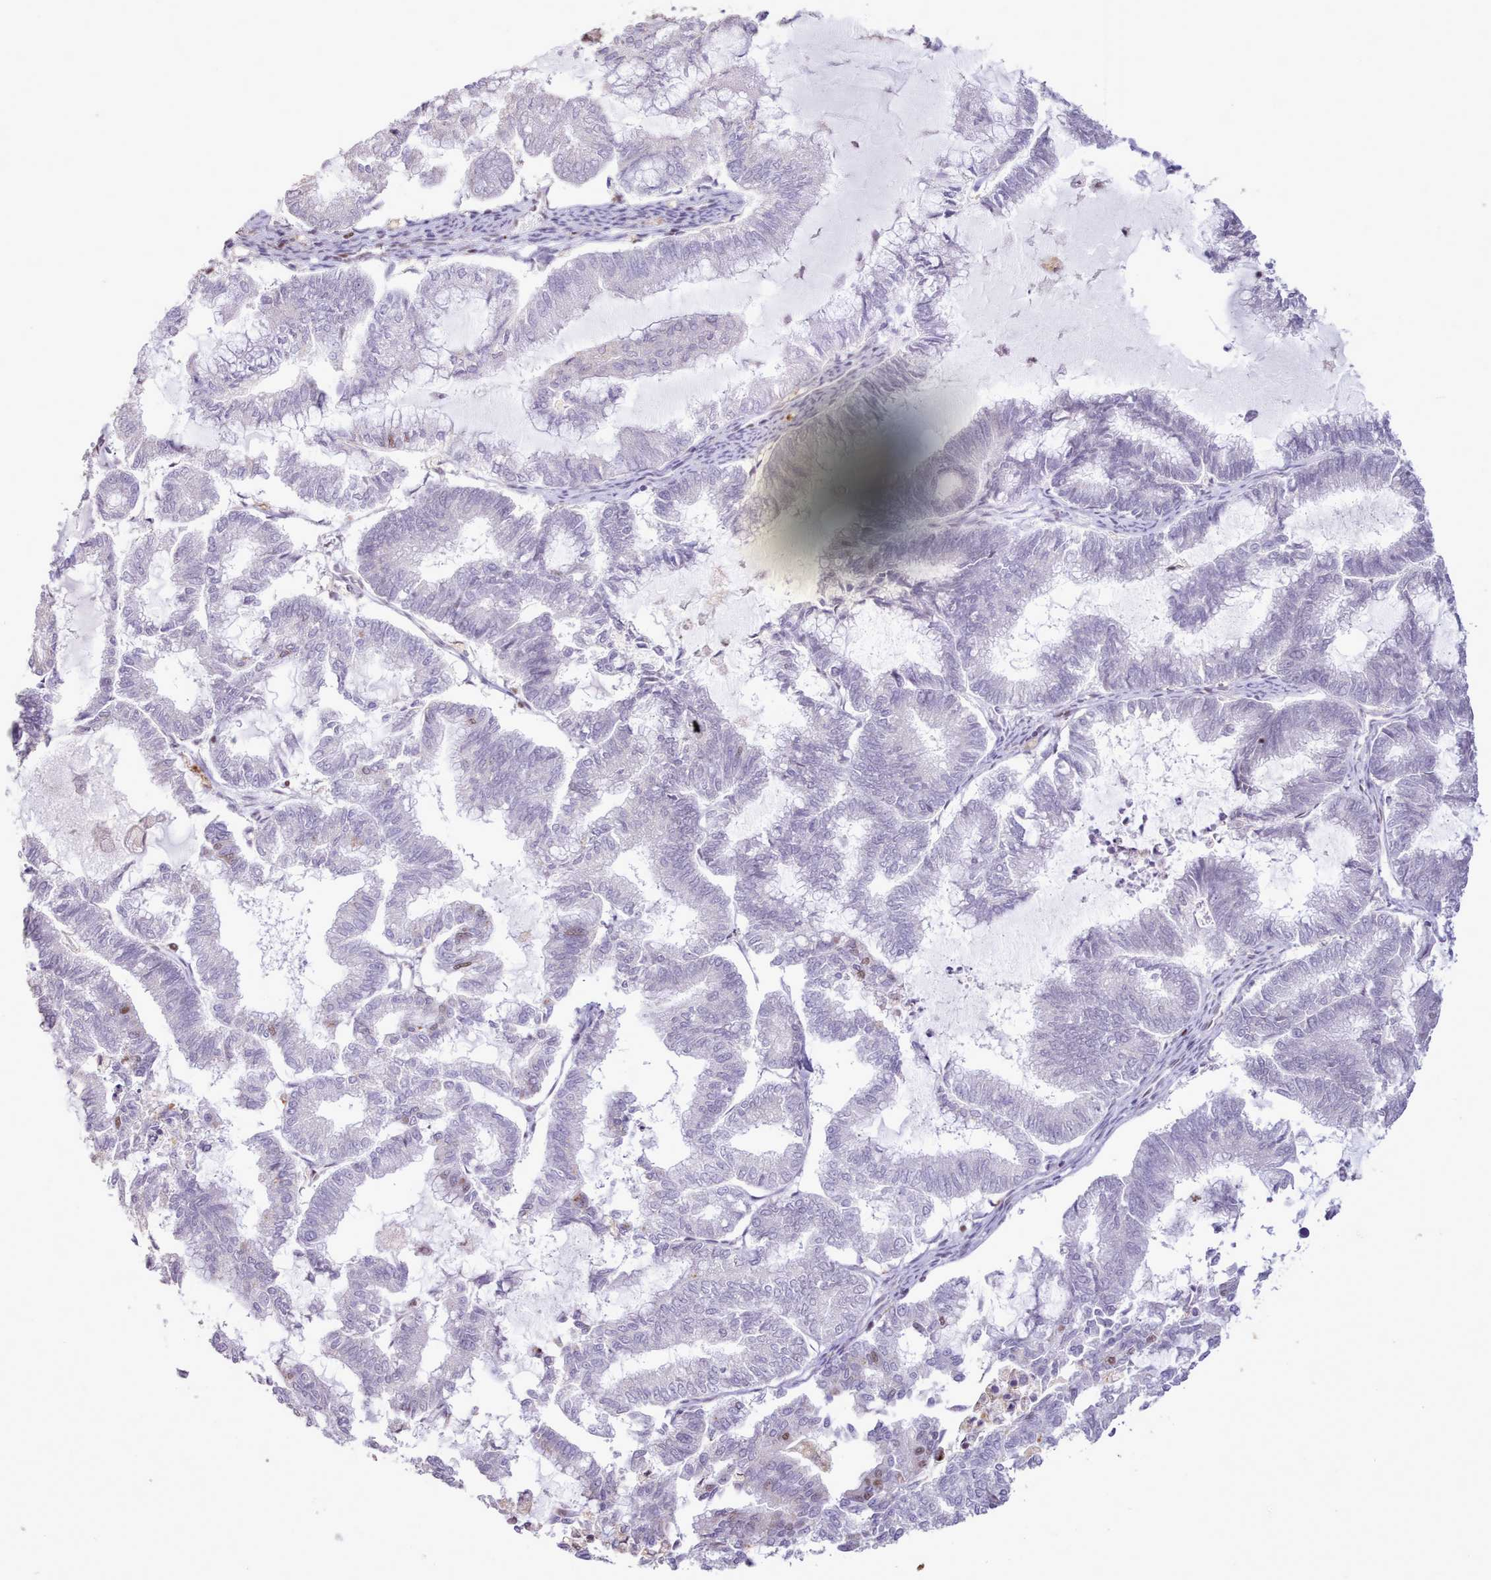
{"staining": {"intensity": "moderate", "quantity": "<25%", "location": "nuclear"}, "tissue": "endometrial cancer", "cell_type": "Tumor cells", "image_type": "cancer", "snomed": [{"axis": "morphology", "description": "Adenocarcinoma, NOS"}, {"axis": "topography", "description": "Endometrium"}], "caption": "Immunohistochemical staining of endometrial cancer displays low levels of moderate nuclear positivity in approximately <25% of tumor cells. (brown staining indicates protein expression, while blue staining denotes nuclei).", "gene": "TAF15", "patient": {"sex": "female", "age": 79}}